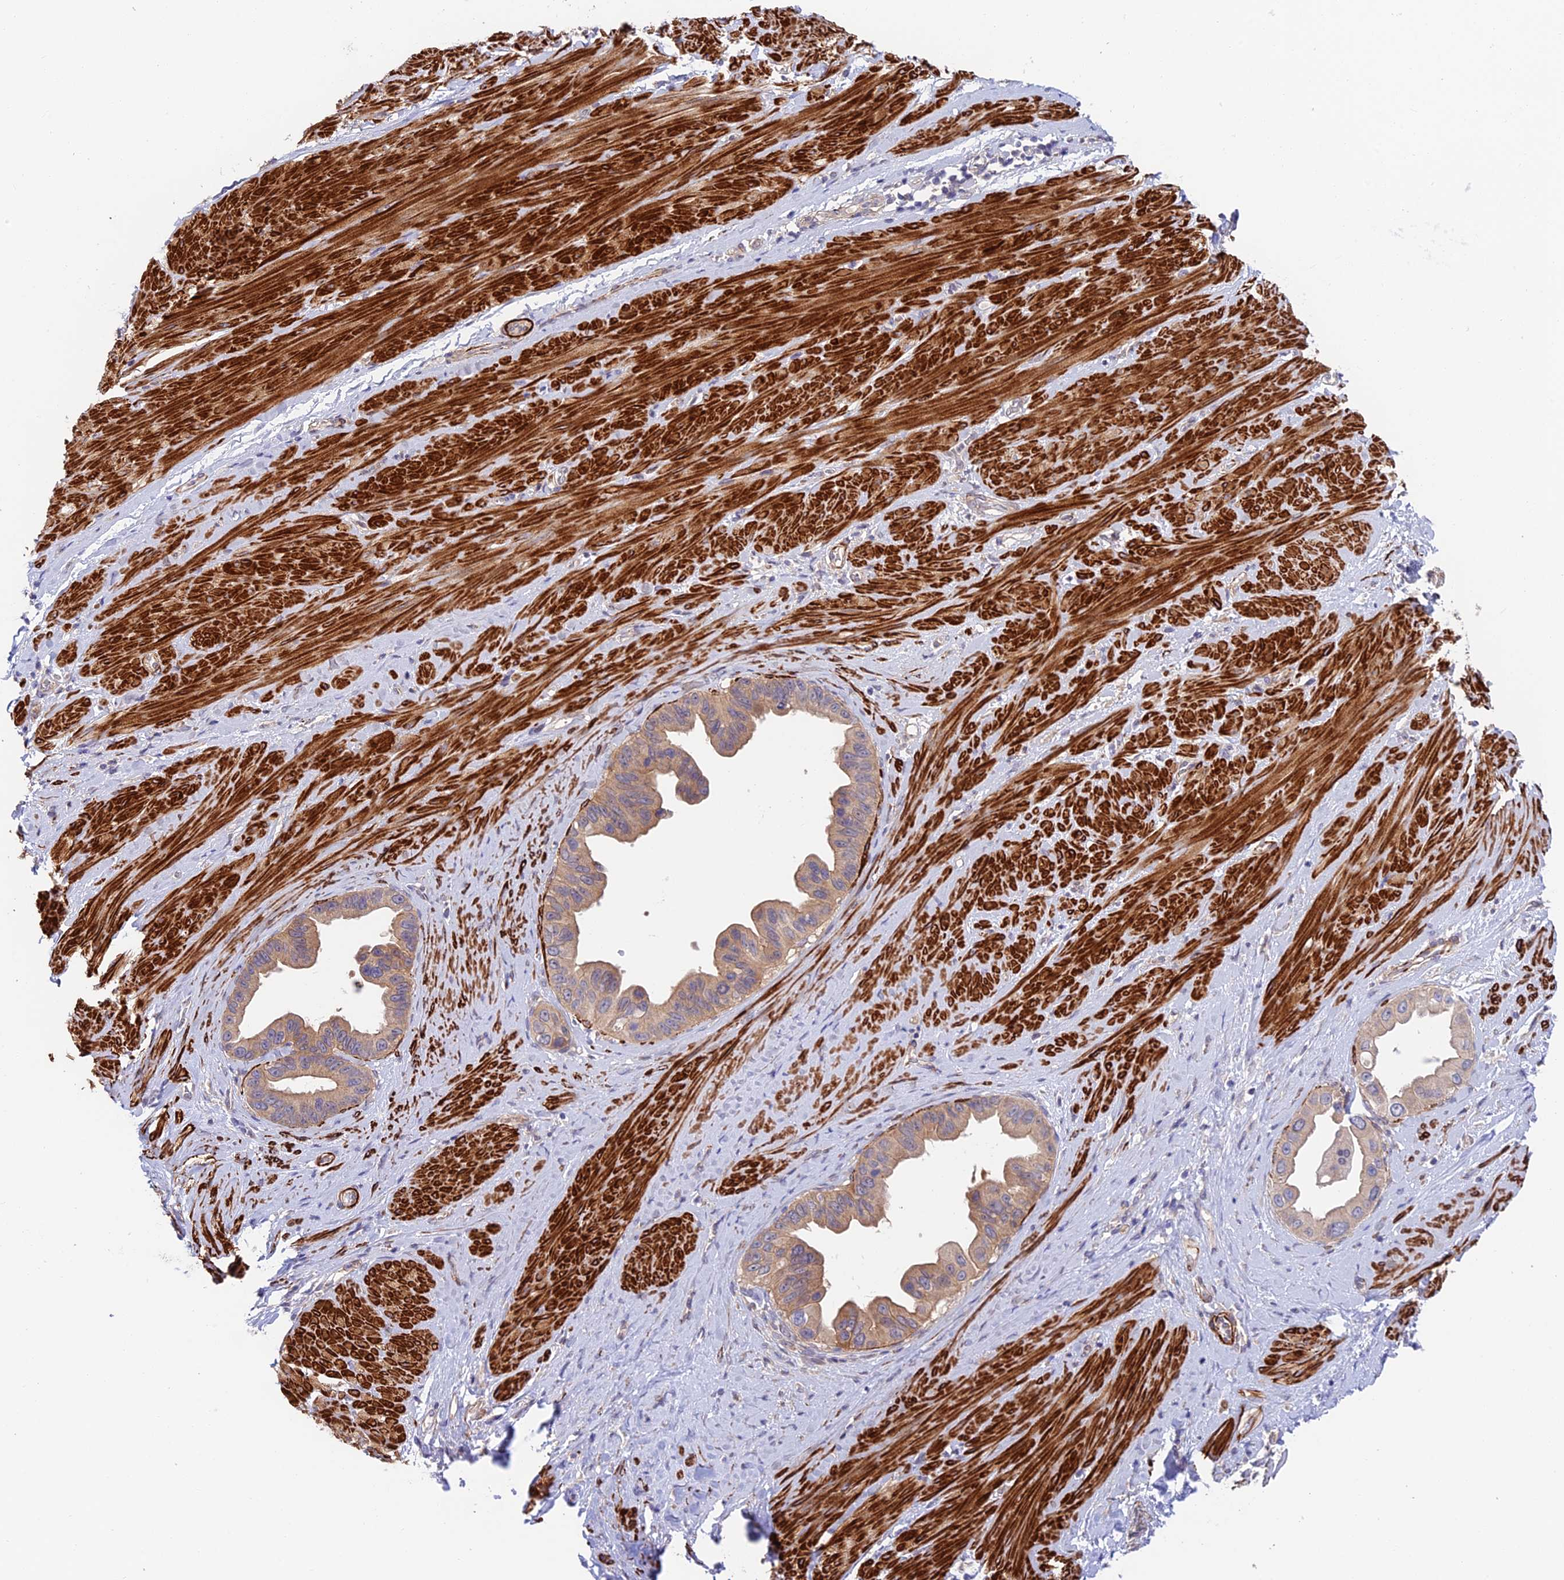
{"staining": {"intensity": "weak", "quantity": ">75%", "location": "cytoplasmic/membranous"}, "tissue": "pancreatic cancer", "cell_type": "Tumor cells", "image_type": "cancer", "snomed": [{"axis": "morphology", "description": "Adenocarcinoma, NOS"}, {"axis": "topography", "description": "Pancreas"}], "caption": "IHC (DAB (3,3'-diaminobenzidine)) staining of human pancreatic adenocarcinoma shows weak cytoplasmic/membranous protein positivity in about >75% of tumor cells.", "gene": "ANKRD50", "patient": {"sex": "female", "age": 56}}